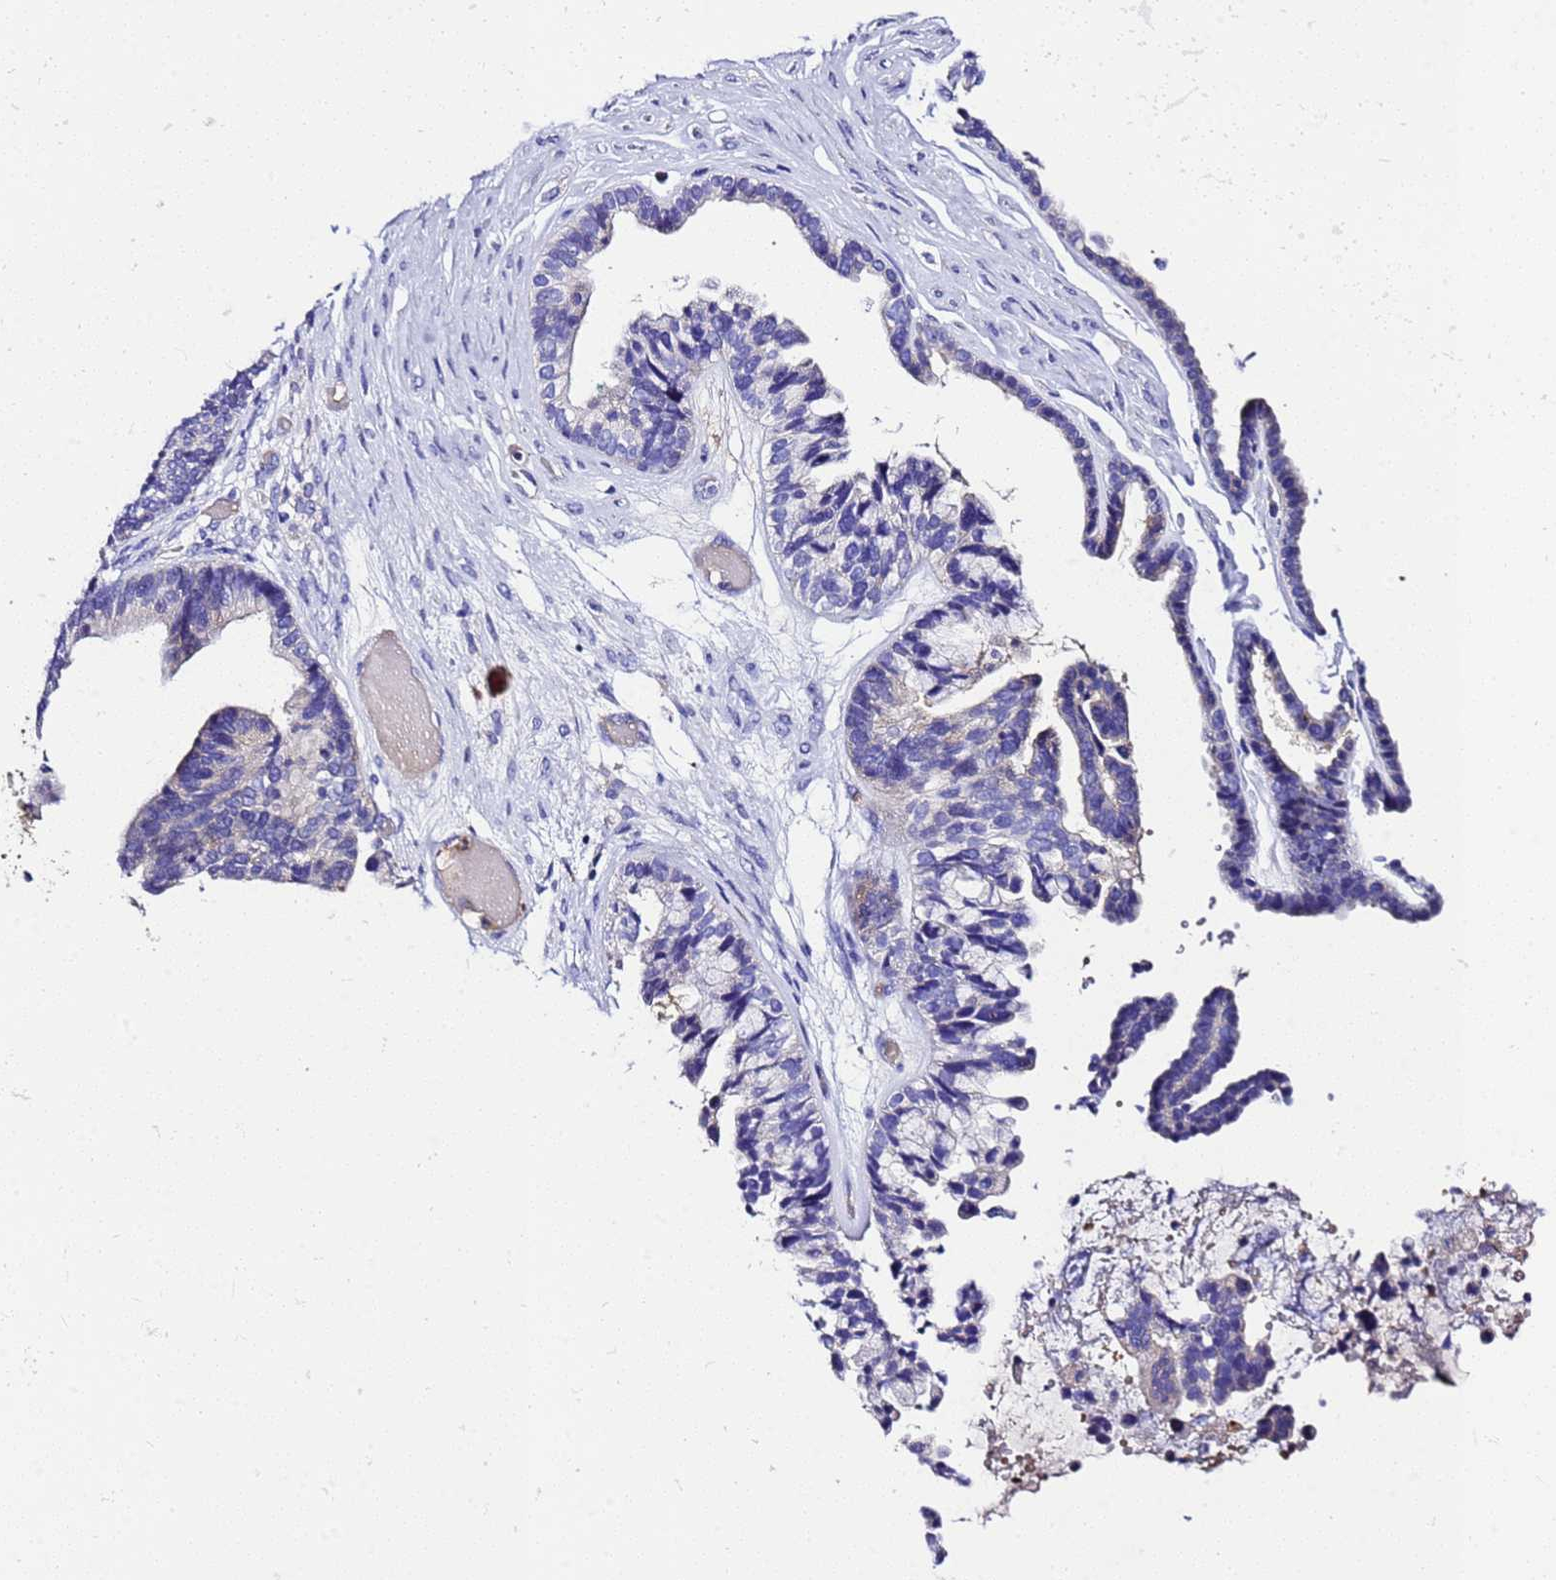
{"staining": {"intensity": "negative", "quantity": "none", "location": "none"}, "tissue": "ovarian cancer", "cell_type": "Tumor cells", "image_type": "cancer", "snomed": [{"axis": "morphology", "description": "Cystadenocarcinoma, serous, NOS"}, {"axis": "topography", "description": "Ovary"}], "caption": "Immunohistochemistry (IHC) micrograph of neoplastic tissue: human ovarian cancer (serous cystadenocarcinoma) stained with DAB (3,3'-diaminobenzidine) exhibits no significant protein positivity in tumor cells. (Immunohistochemistry, brightfield microscopy, high magnification).", "gene": "UGT2A1", "patient": {"sex": "female", "age": 56}}